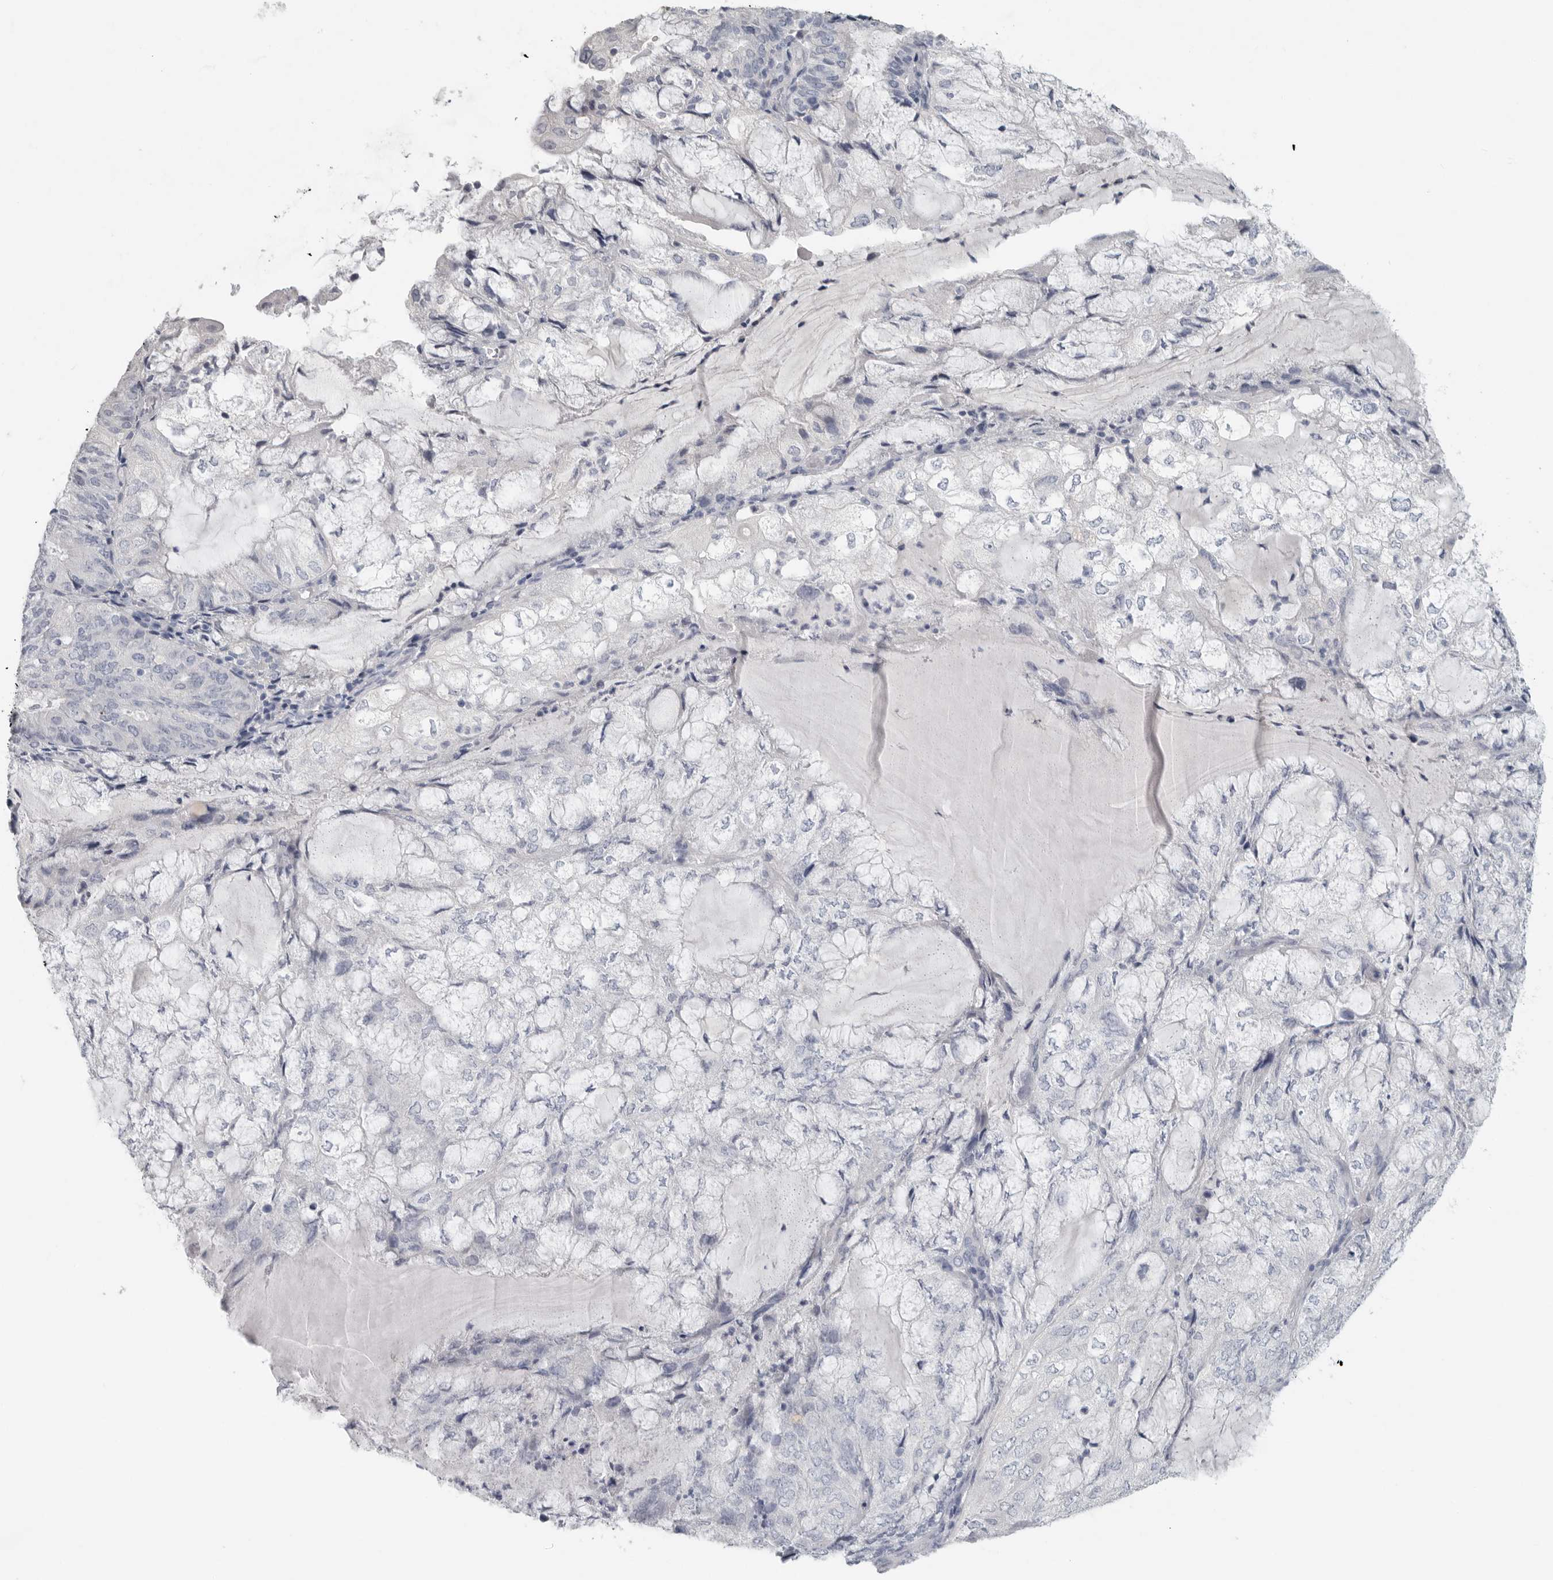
{"staining": {"intensity": "negative", "quantity": "none", "location": "none"}, "tissue": "endometrial cancer", "cell_type": "Tumor cells", "image_type": "cancer", "snomed": [{"axis": "morphology", "description": "Adenocarcinoma, NOS"}, {"axis": "topography", "description": "Endometrium"}], "caption": "Immunohistochemical staining of endometrial cancer shows no significant staining in tumor cells.", "gene": "REG4", "patient": {"sex": "female", "age": 81}}